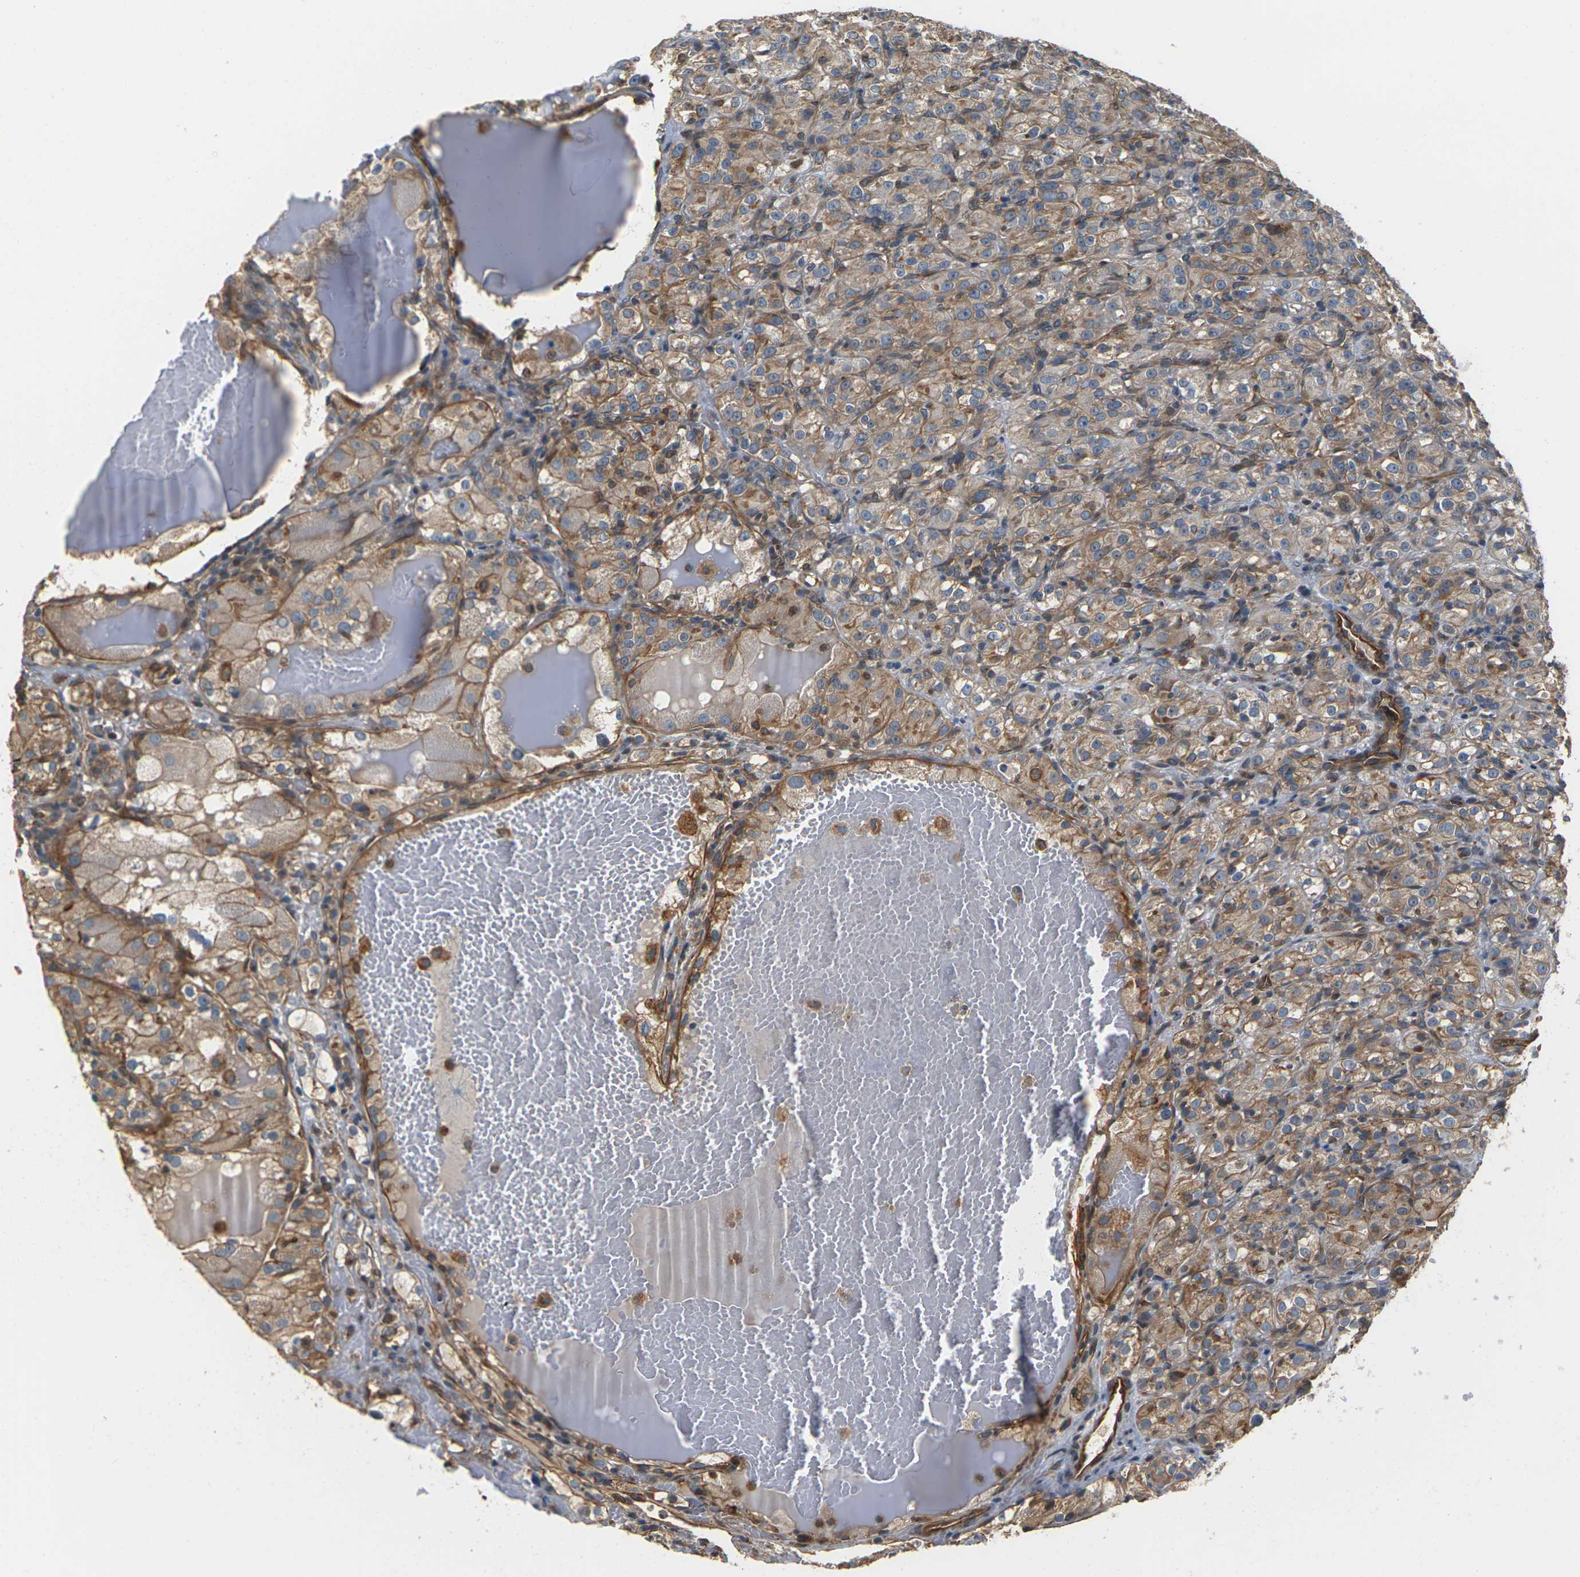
{"staining": {"intensity": "moderate", "quantity": ">75%", "location": "cytoplasmic/membranous"}, "tissue": "renal cancer", "cell_type": "Tumor cells", "image_type": "cancer", "snomed": [{"axis": "morphology", "description": "Normal tissue, NOS"}, {"axis": "morphology", "description": "Adenocarcinoma, NOS"}, {"axis": "topography", "description": "Kidney"}], "caption": "Immunohistochemistry of human adenocarcinoma (renal) demonstrates medium levels of moderate cytoplasmic/membranous expression in about >75% of tumor cells.", "gene": "PCDHB4", "patient": {"sex": "male", "age": 61}}